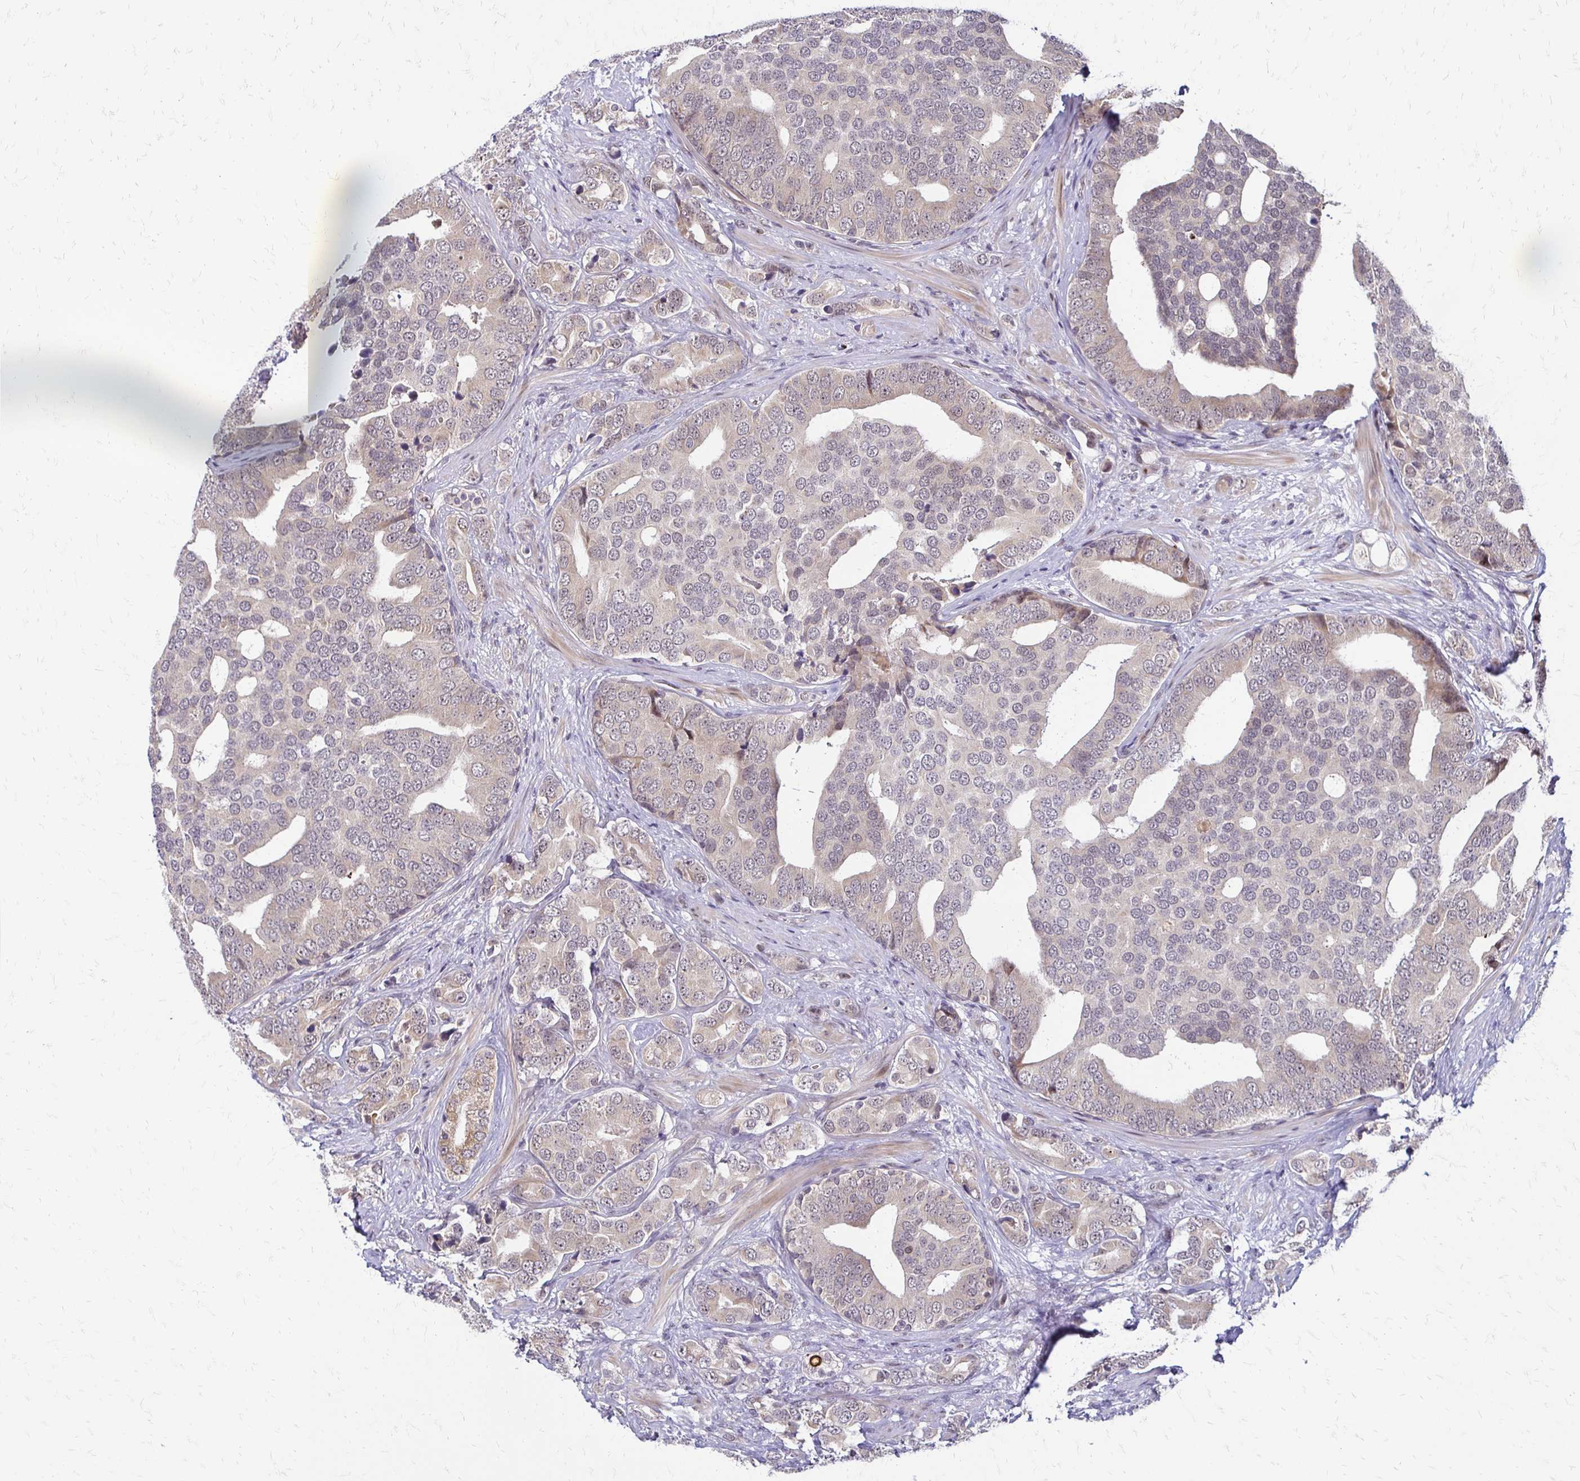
{"staining": {"intensity": "weak", "quantity": "25%-75%", "location": "cytoplasmic/membranous"}, "tissue": "prostate cancer", "cell_type": "Tumor cells", "image_type": "cancer", "snomed": [{"axis": "morphology", "description": "Adenocarcinoma, High grade"}, {"axis": "topography", "description": "Prostate"}], "caption": "This is a micrograph of IHC staining of prostate cancer (high-grade adenocarcinoma), which shows weak positivity in the cytoplasmic/membranous of tumor cells.", "gene": "TRIR", "patient": {"sex": "male", "age": 62}}